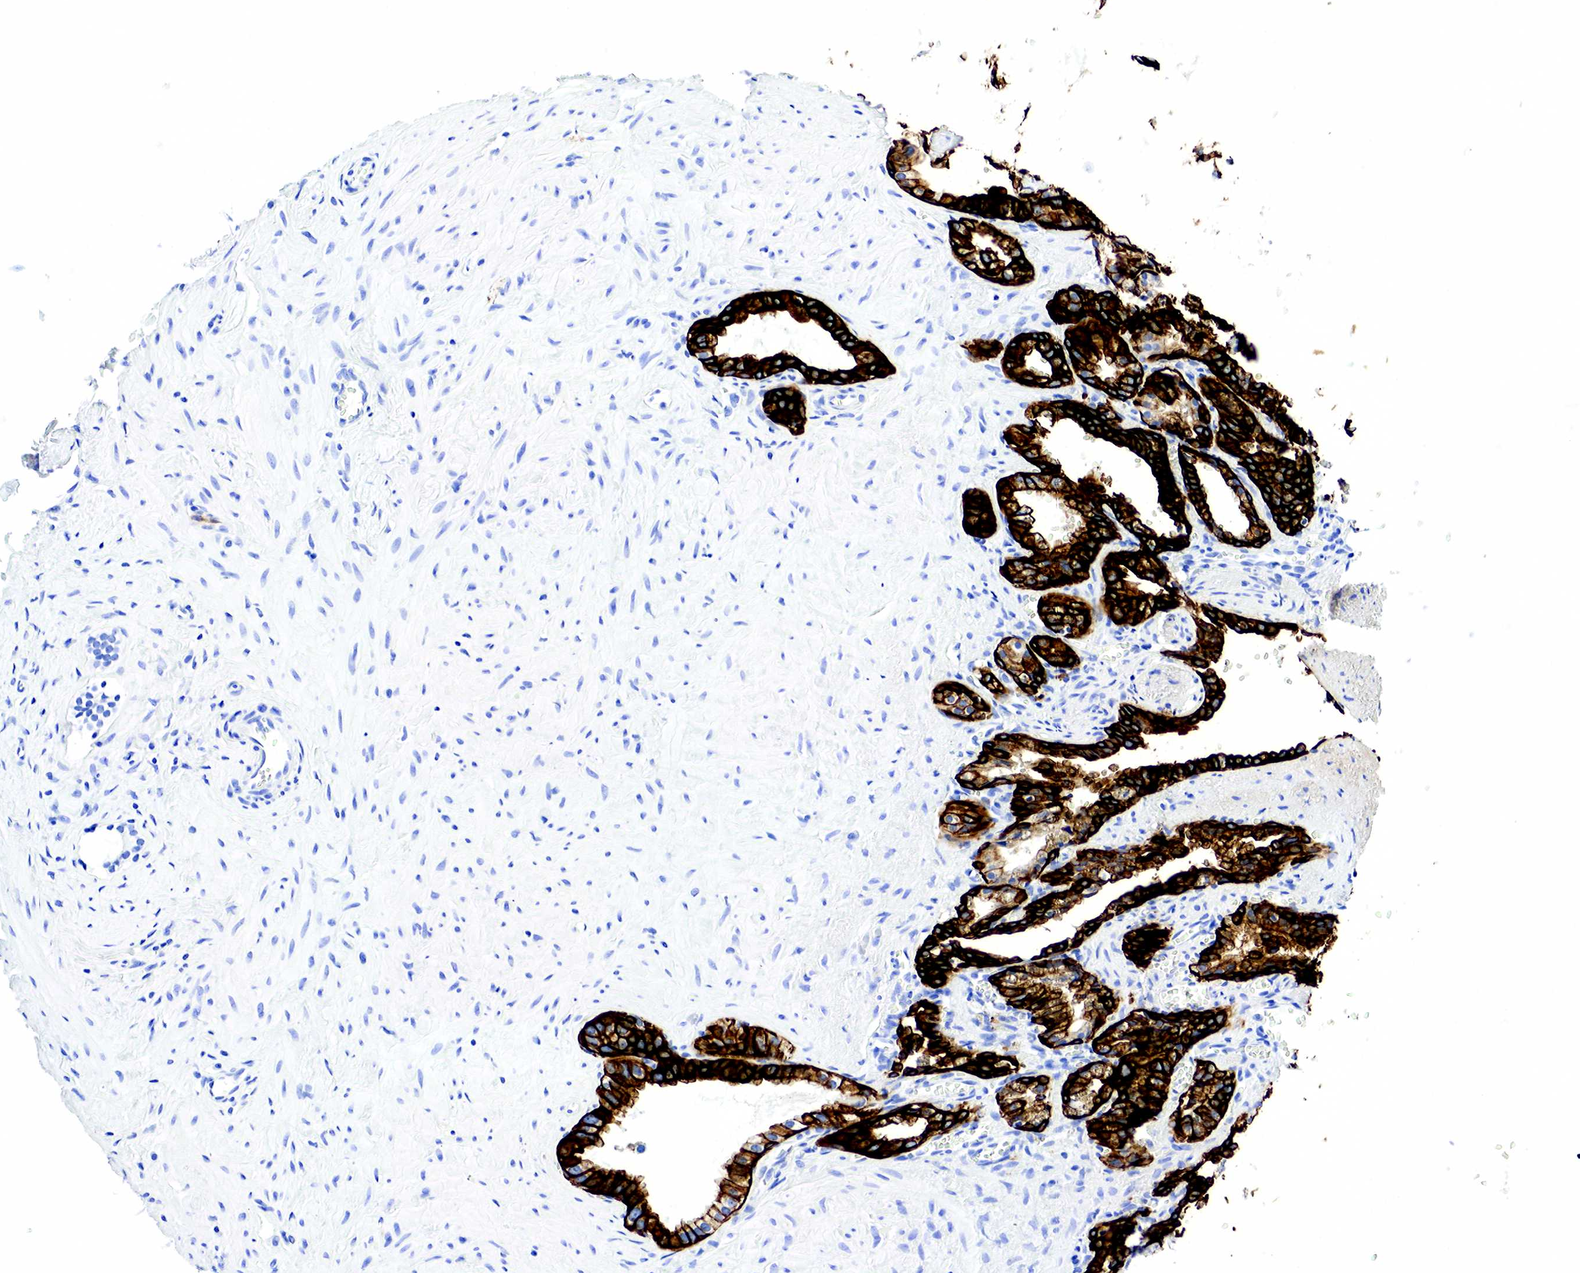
{"staining": {"intensity": "strong", "quantity": ">75%", "location": "cytoplasmic/membranous"}, "tissue": "seminal vesicle", "cell_type": "Glandular cells", "image_type": "normal", "snomed": [{"axis": "morphology", "description": "Normal tissue, NOS"}, {"axis": "topography", "description": "Seminal veicle"}], "caption": "High-power microscopy captured an immunohistochemistry micrograph of unremarkable seminal vesicle, revealing strong cytoplasmic/membranous staining in about >75% of glandular cells. (DAB (3,3'-diaminobenzidine) IHC, brown staining for protein, blue staining for nuclei).", "gene": "KRT7", "patient": {"sex": "male", "age": 60}}